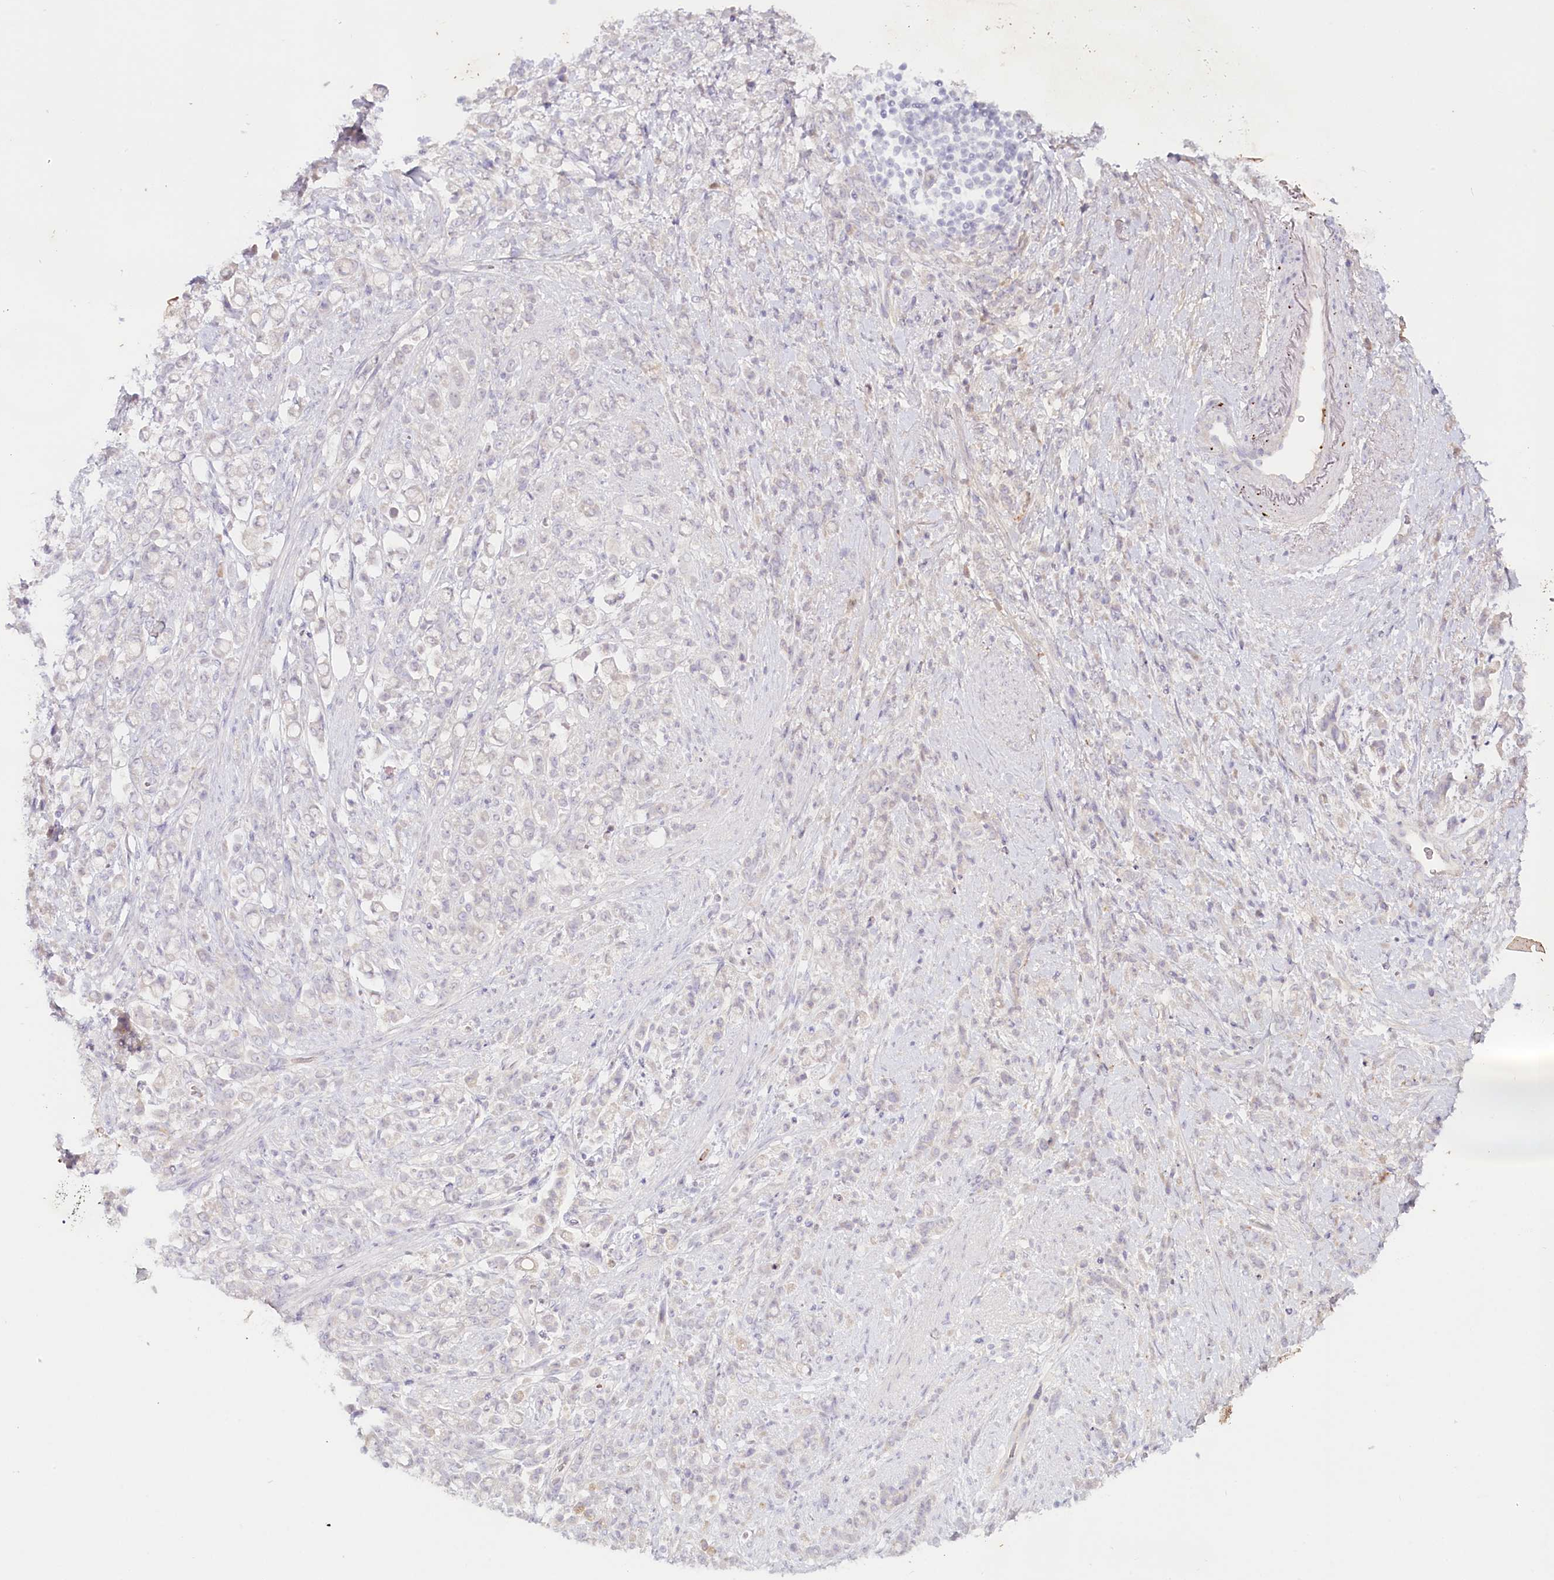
{"staining": {"intensity": "negative", "quantity": "none", "location": "none"}, "tissue": "stomach cancer", "cell_type": "Tumor cells", "image_type": "cancer", "snomed": [{"axis": "morphology", "description": "Adenocarcinoma, NOS"}, {"axis": "topography", "description": "Stomach"}], "caption": "A photomicrograph of stomach cancer (adenocarcinoma) stained for a protein exhibits no brown staining in tumor cells.", "gene": "PSAPL1", "patient": {"sex": "female", "age": 60}}